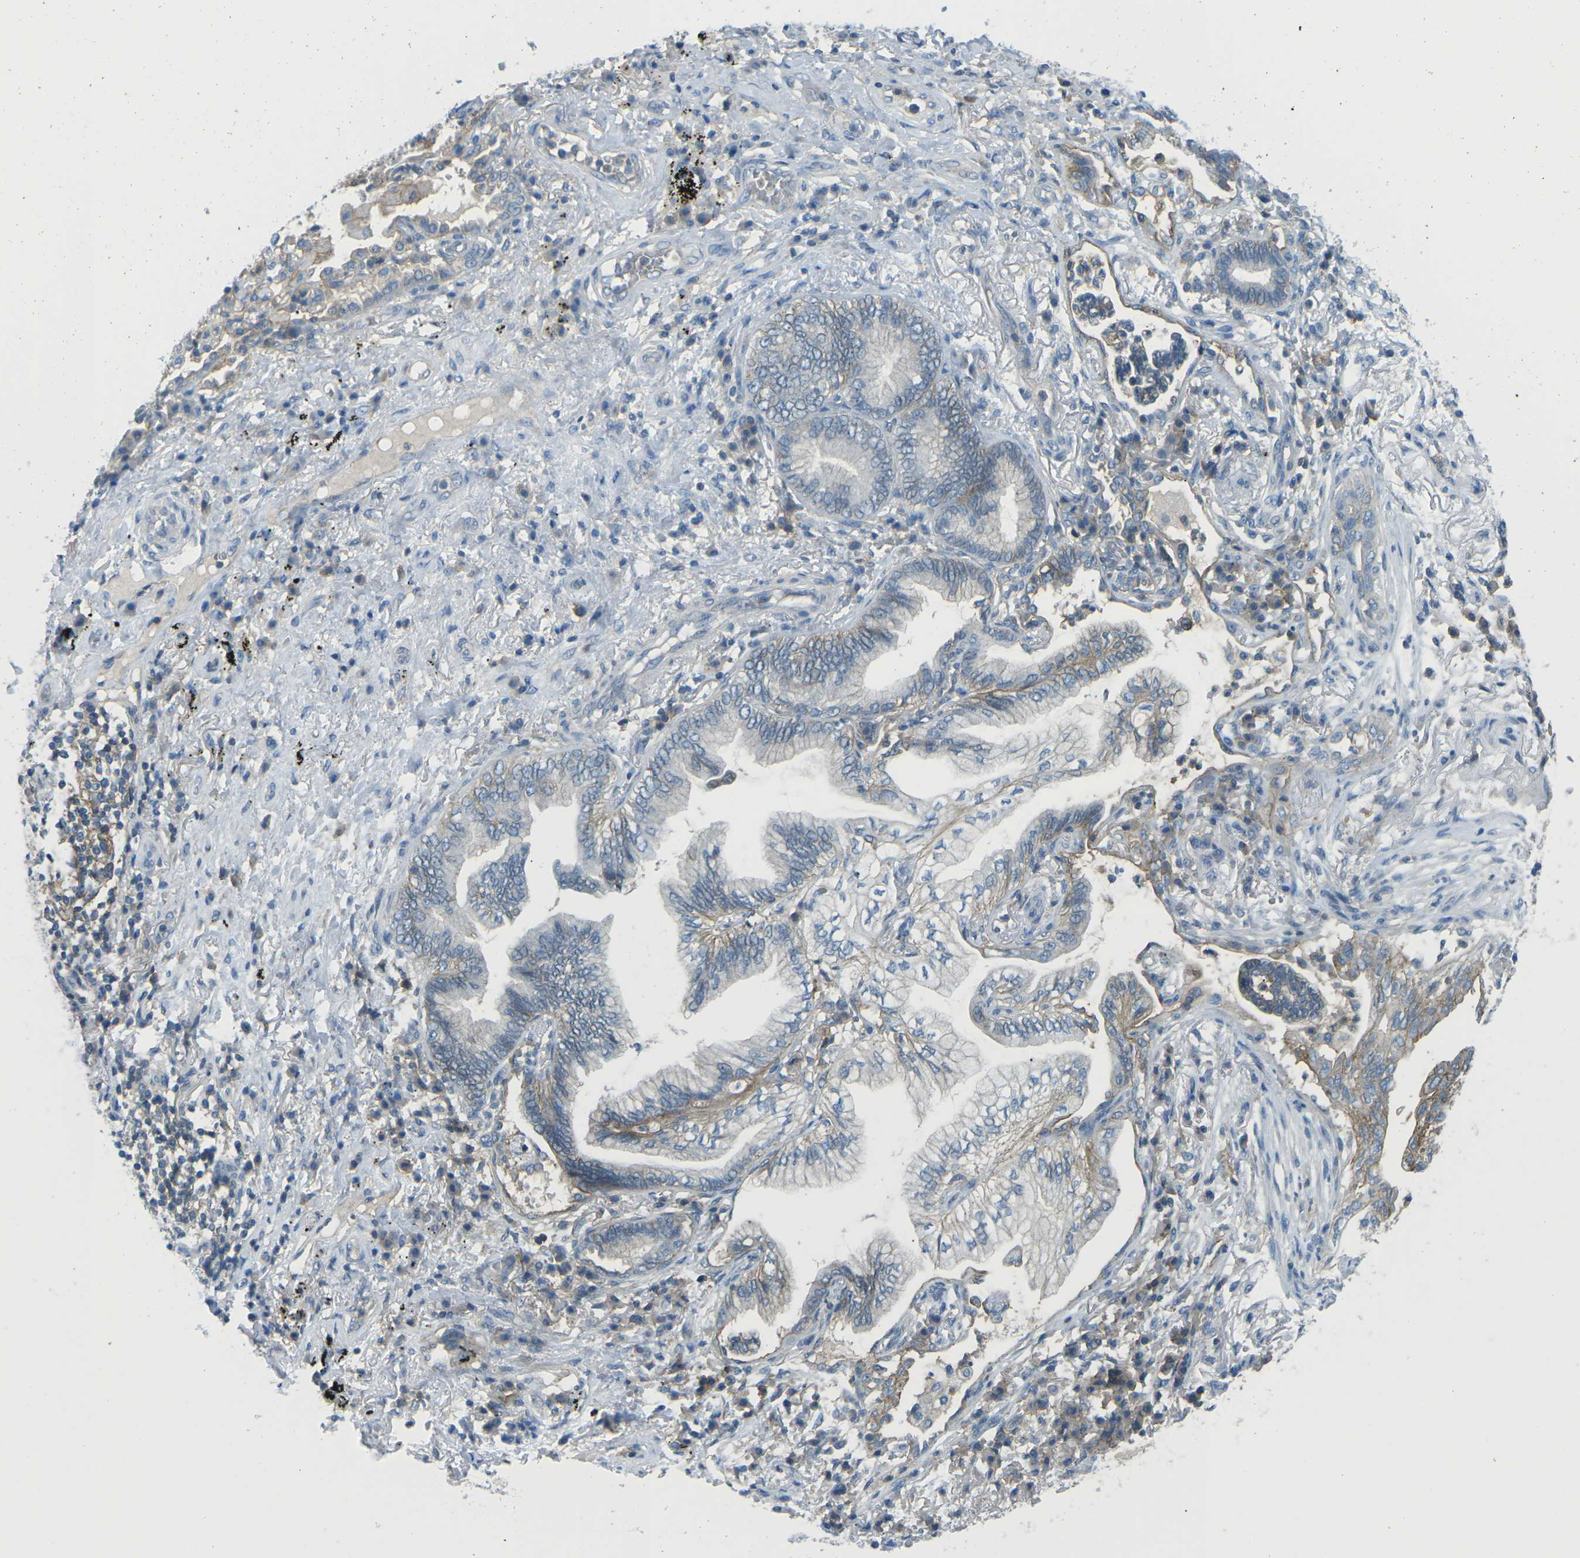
{"staining": {"intensity": "moderate", "quantity": "<25%", "location": "cytoplasmic/membranous"}, "tissue": "lung cancer", "cell_type": "Tumor cells", "image_type": "cancer", "snomed": [{"axis": "morphology", "description": "Normal tissue, NOS"}, {"axis": "morphology", "description": "Adenocarcinoma, NOS"}, {"axis": "topography", "description": "Bronchus"}, {"axis": "topography", "description": "Lung"}], "caption": "Approximately <25% of tumor cells in adenocarcinoma (lung) display moderate cytoplasmic/membranous protein staining as visualized by brown immunohistochemical staining.", "gene": "CD47", "patient": {"sex": "female", "age": 70}}